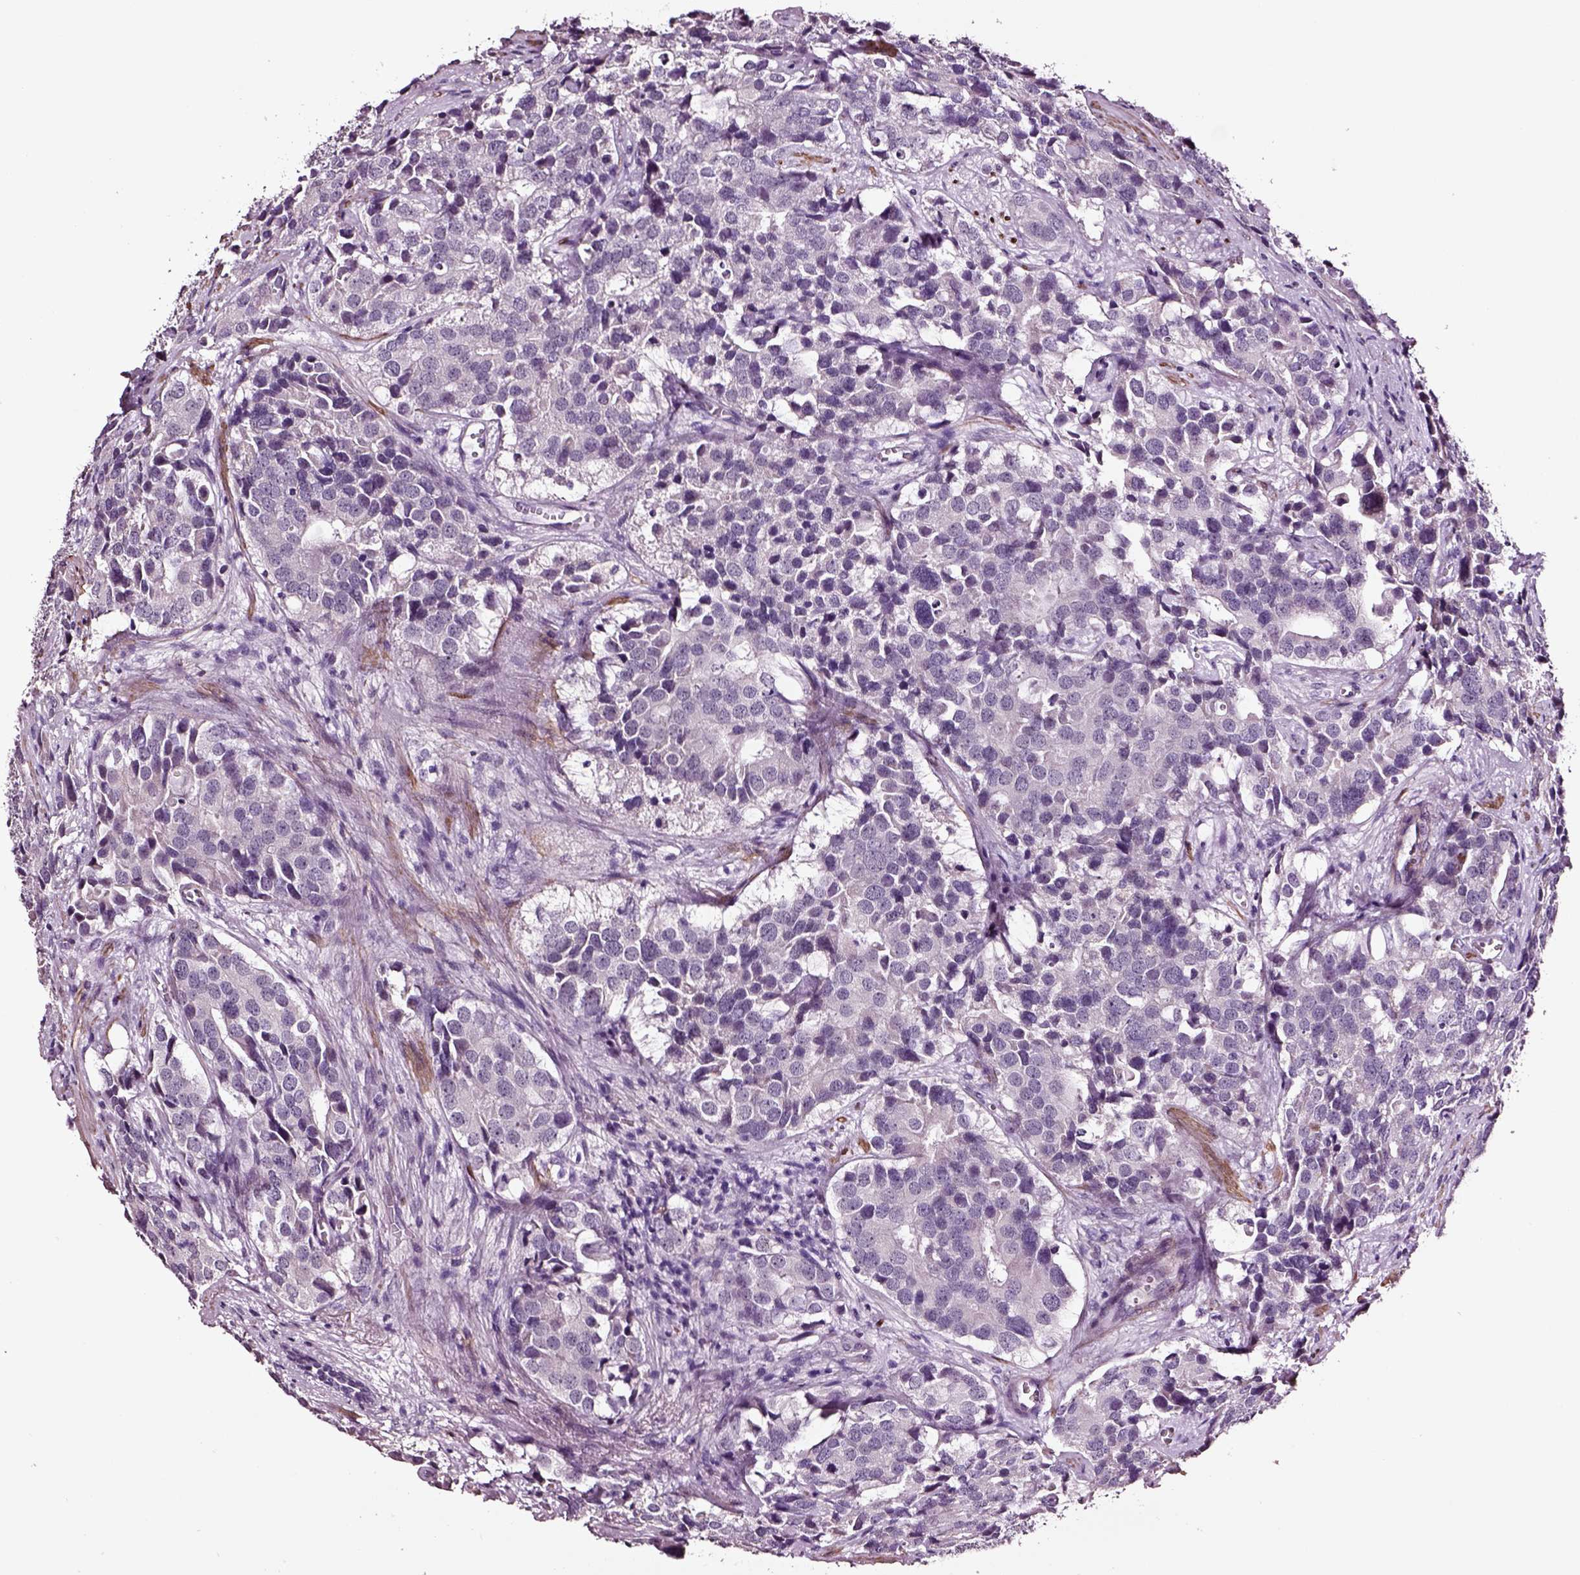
{"staining": {"intensity": "negative", "quantity": "none", "location": "none"}, "tissue": "prostate cancer", "cell_type": "Tumor cells", "image_type": "cancer", "snomed": [{"axis": "morphology", "description": "Adenocarcinoma, NOS"}, {"axis": "topography", "description": "Prostate and seminal vesicle, NOS"}], "caption": "Image shows no significant protein staining in tumor cells of prostate adenocarcinoma. (Stains: DAB (3,3'-diaminobenzidine) immunohistochemistry with hematoxylin counter stain, Microscopy: brightfield microscopy at high magnification).", "gene": "SOX10", "patient": {"sex": "male", "age": 63}}